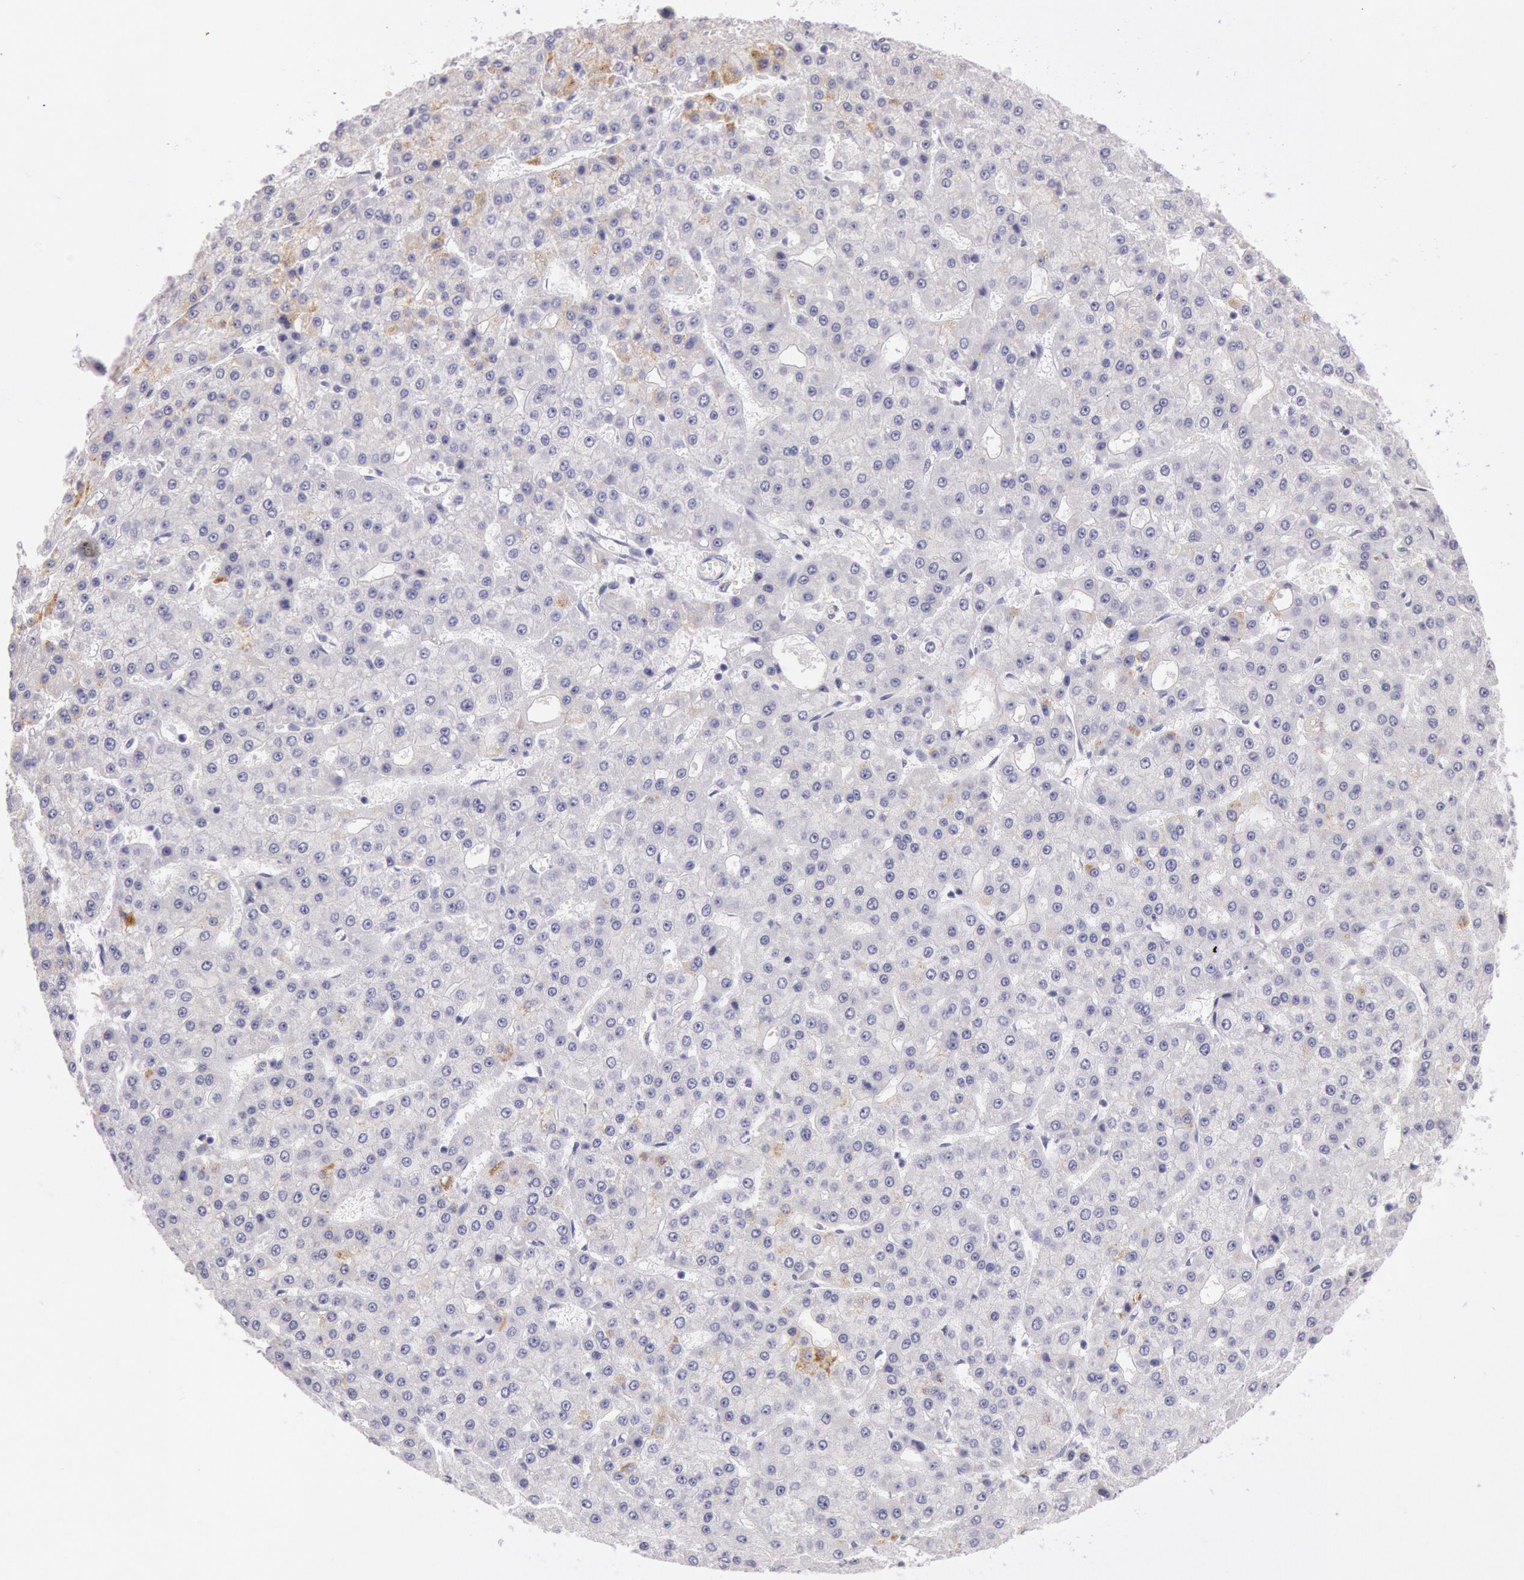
{"staining": {"intensity": "weak", "quantity": "25%-75%", "location": "cytoplasmic/membranous"}, "tissue": "liver cancer", "cell_type": "Tumor cells", "image_type": "cancer", "snomed": [{"axis": "morphology", "description": "Carcinoma, Hepatocellular, NOS"}, {"axis": "topography", "description": "Liver"}], "caption": "Human liver cancer stained for a protein (brown) shows weak cytoplasmic/membranous positive staining in approximately 25%-75% of tumor cells.", "gene": "CIDEB", "patient": {"sex": "male", "age": 47}}